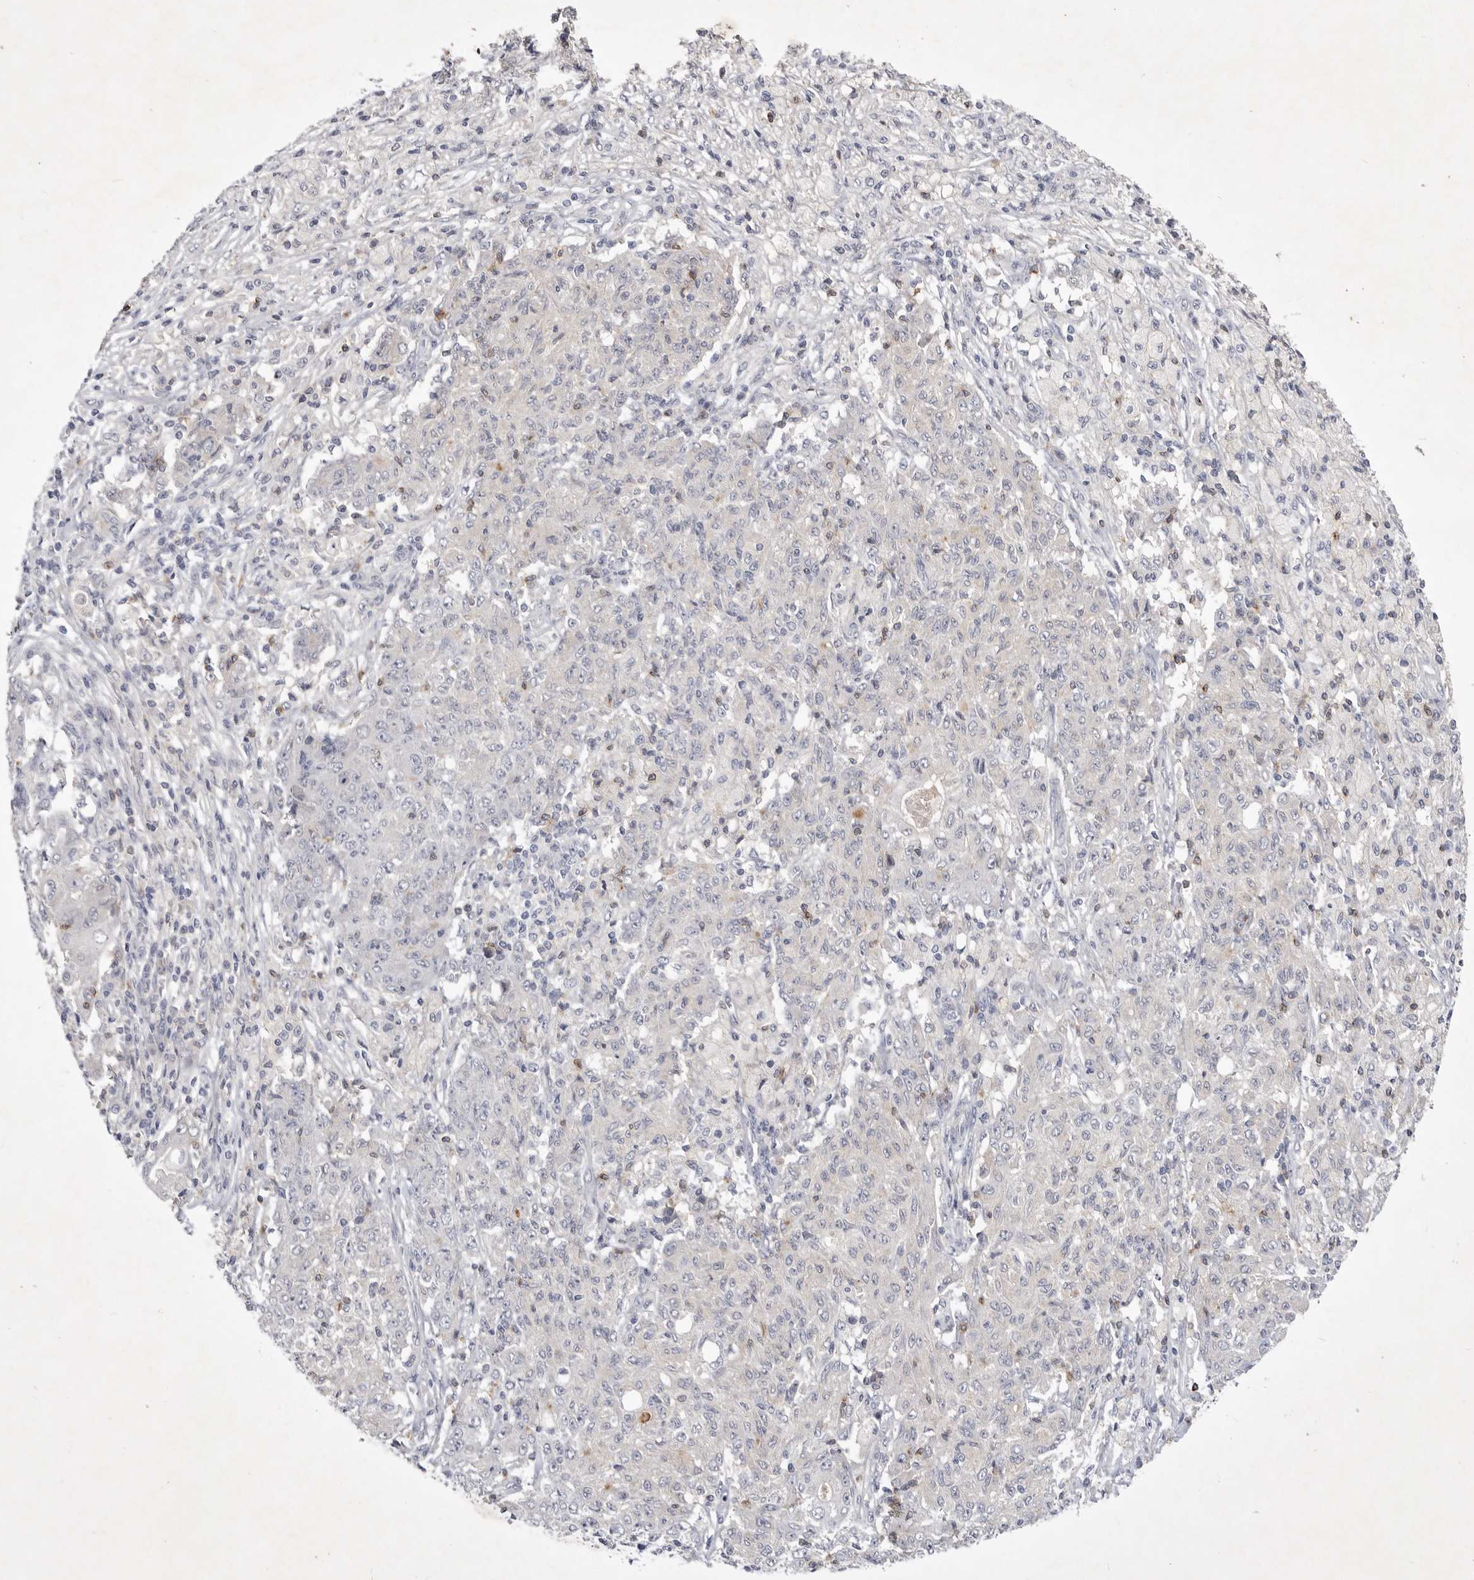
{"staining": {"intensity": "negative", "quantity": "none", "location": "none"}, "tissue": "ovarian cancer", "cell_type": "Tumor cells", "image_type": "cancer", "snomed": [{"axis": "morphology", "description": "Carcinoma, endometroid"}, {"axis": "topography", "description": "Ovary"}], "caption": "An immunohistochemistry photomicrograph of ovarian cancer (endometroid carcinoma) is shown. There is no staining in tumor cells of ovarian cancer (endometroid carcinoma). The staining is performed using DAB (3,3'-diaminobenzidine) brown chromogen with nuclei counter-stained in using hematoxylin.", "gene": "ITGAD", "patient": {"sex": "female", "age": 42}}